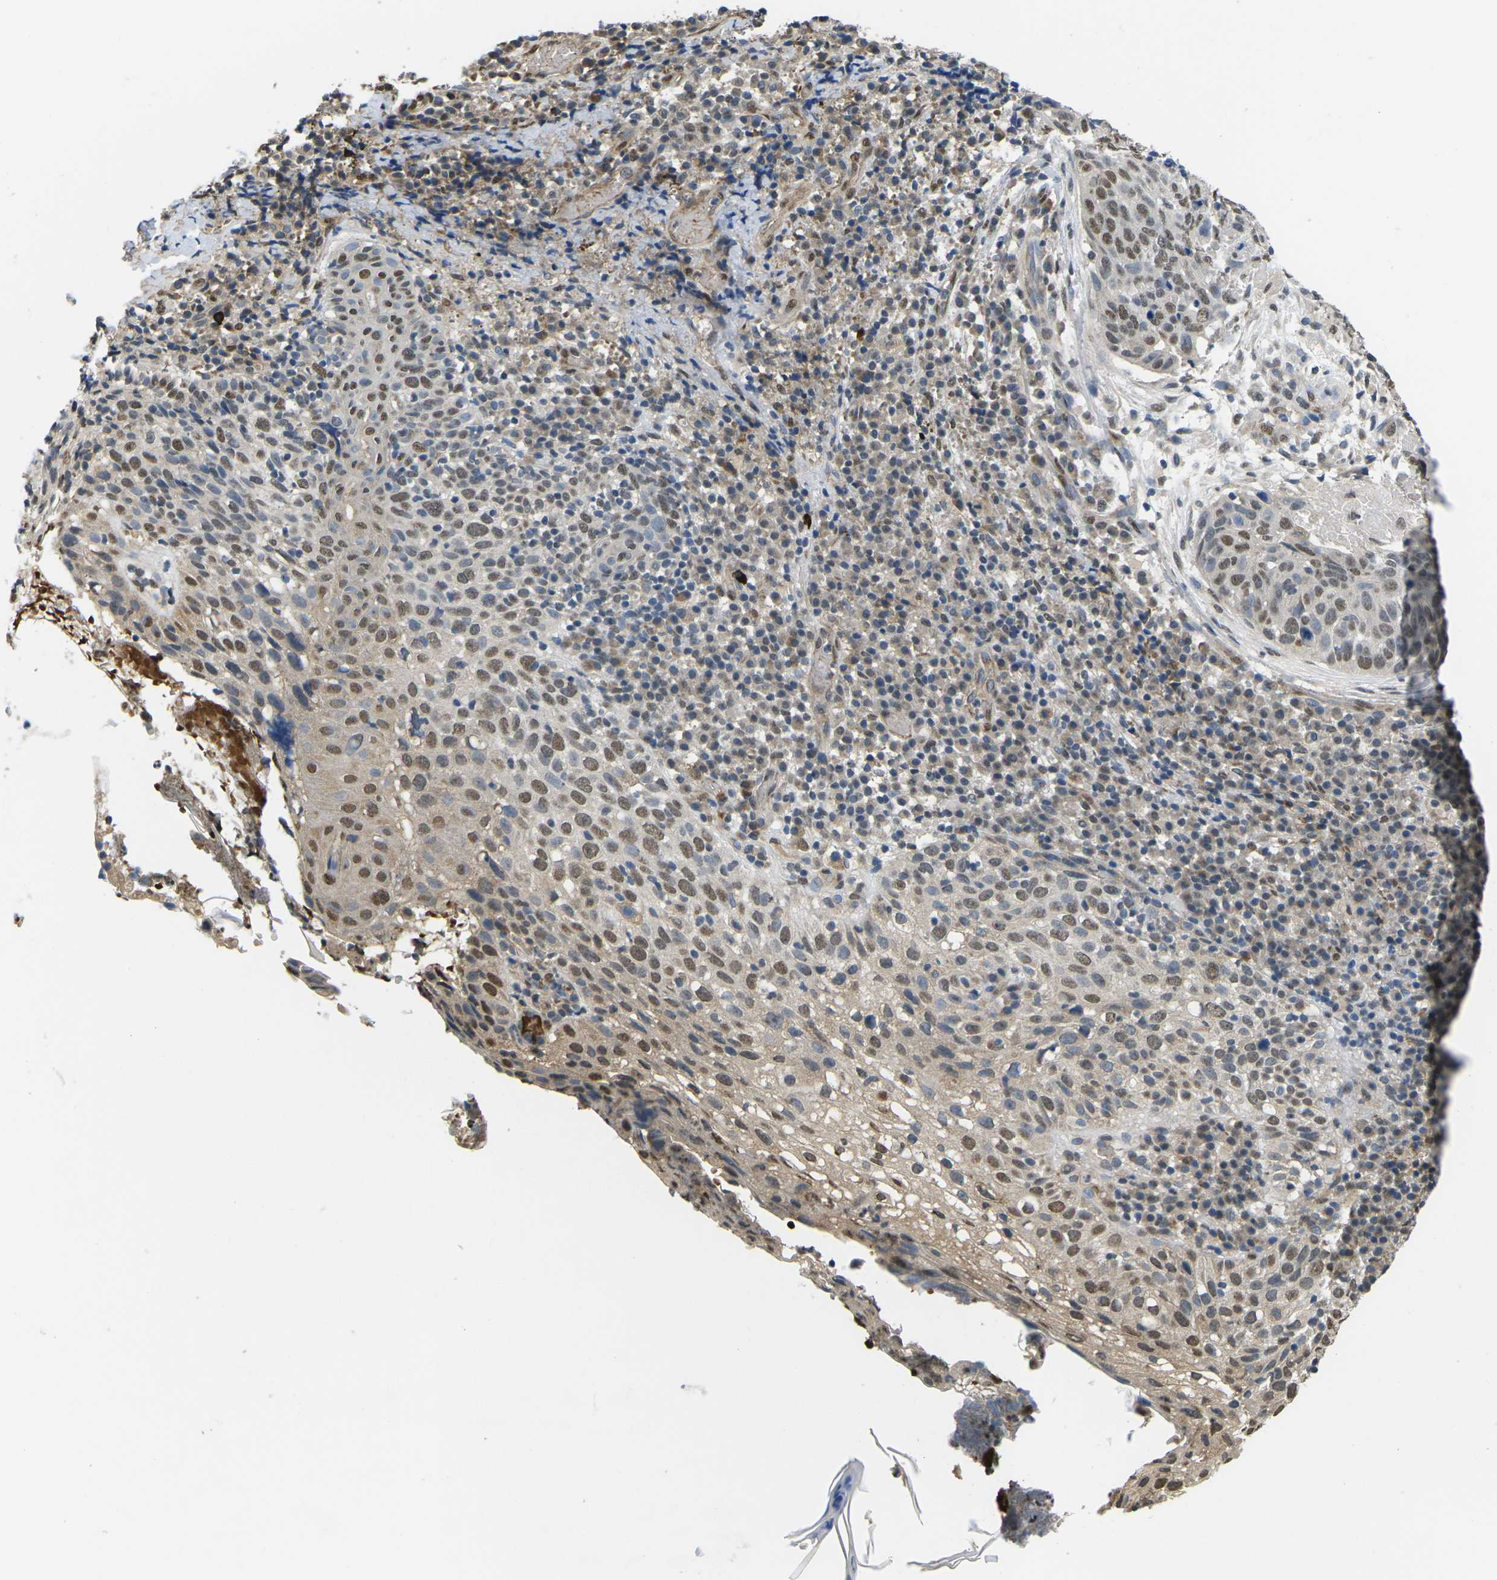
{"staining": {"intensity": "weak", "quantity": "25%-75%", "location": "cytoplasmic/membranous,nuclear"}, "tissue": "skin cancer", "cell_type": "Tumor cells", "image_type": "cancer", "snomed": [{"axis": "morphology", "description": "Squamous cell carcinoma in situ, NOS"}, {"axis": "morphology", "description": "Squamous cell carcinoma, NOS"}, {"axis": "topography", "description": "Skin"}], "caption": "About 25%-75% of tumor cells in human skin squamous cell carcinoma display weak cytoplasmic/membranous and nuclear protein staining as visualized by brown immunohistochemical staining.", "gene": "ERBB4", "patient": {"sex": "male", "age": 93}}